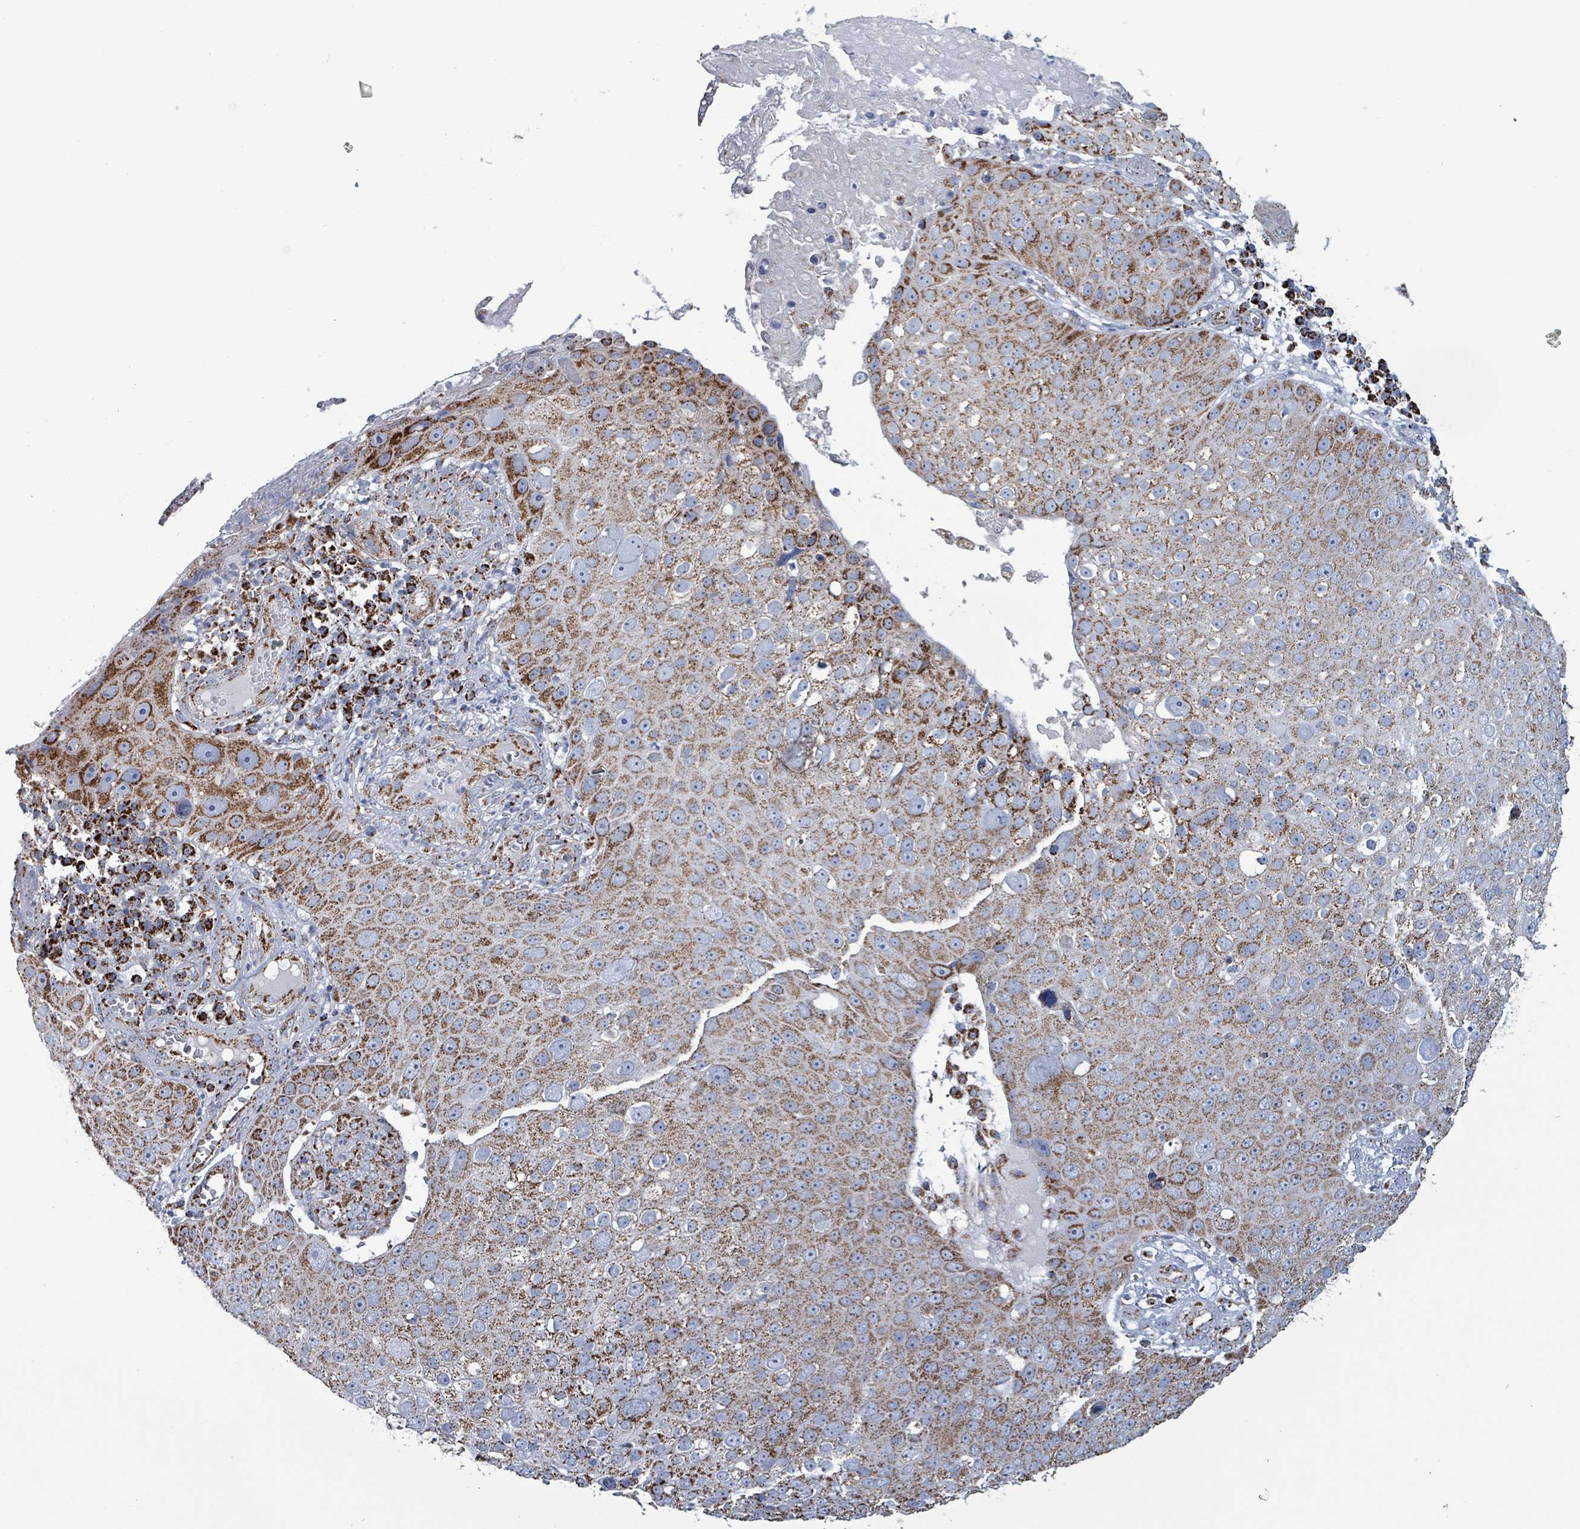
{"staining": {"intensity": "moderate", "quantity": ">75%", "location": "cytoplasmic/membranous"}, "tissue": "skin cancer", "cell_type": "Tumor cells", "image_type": "cancer", "snomed": [{"axis": "morphology", "description": "Squamous cell carcinoma, NOS"}, {"axis": "topography", "description": "Skin"}], "caption": "This micrograph exhibits skin cancer (squamous cell carcinoma) stained with immunohistochemistry (IHC) to label a protein in brown. The cytoplasmic/membranous of tumor cells show moderate positivity for the protein. Nuclei are counter-stained blue.", "gene": "IDH3B", "patient": {"sex": "male", "age": 71}}